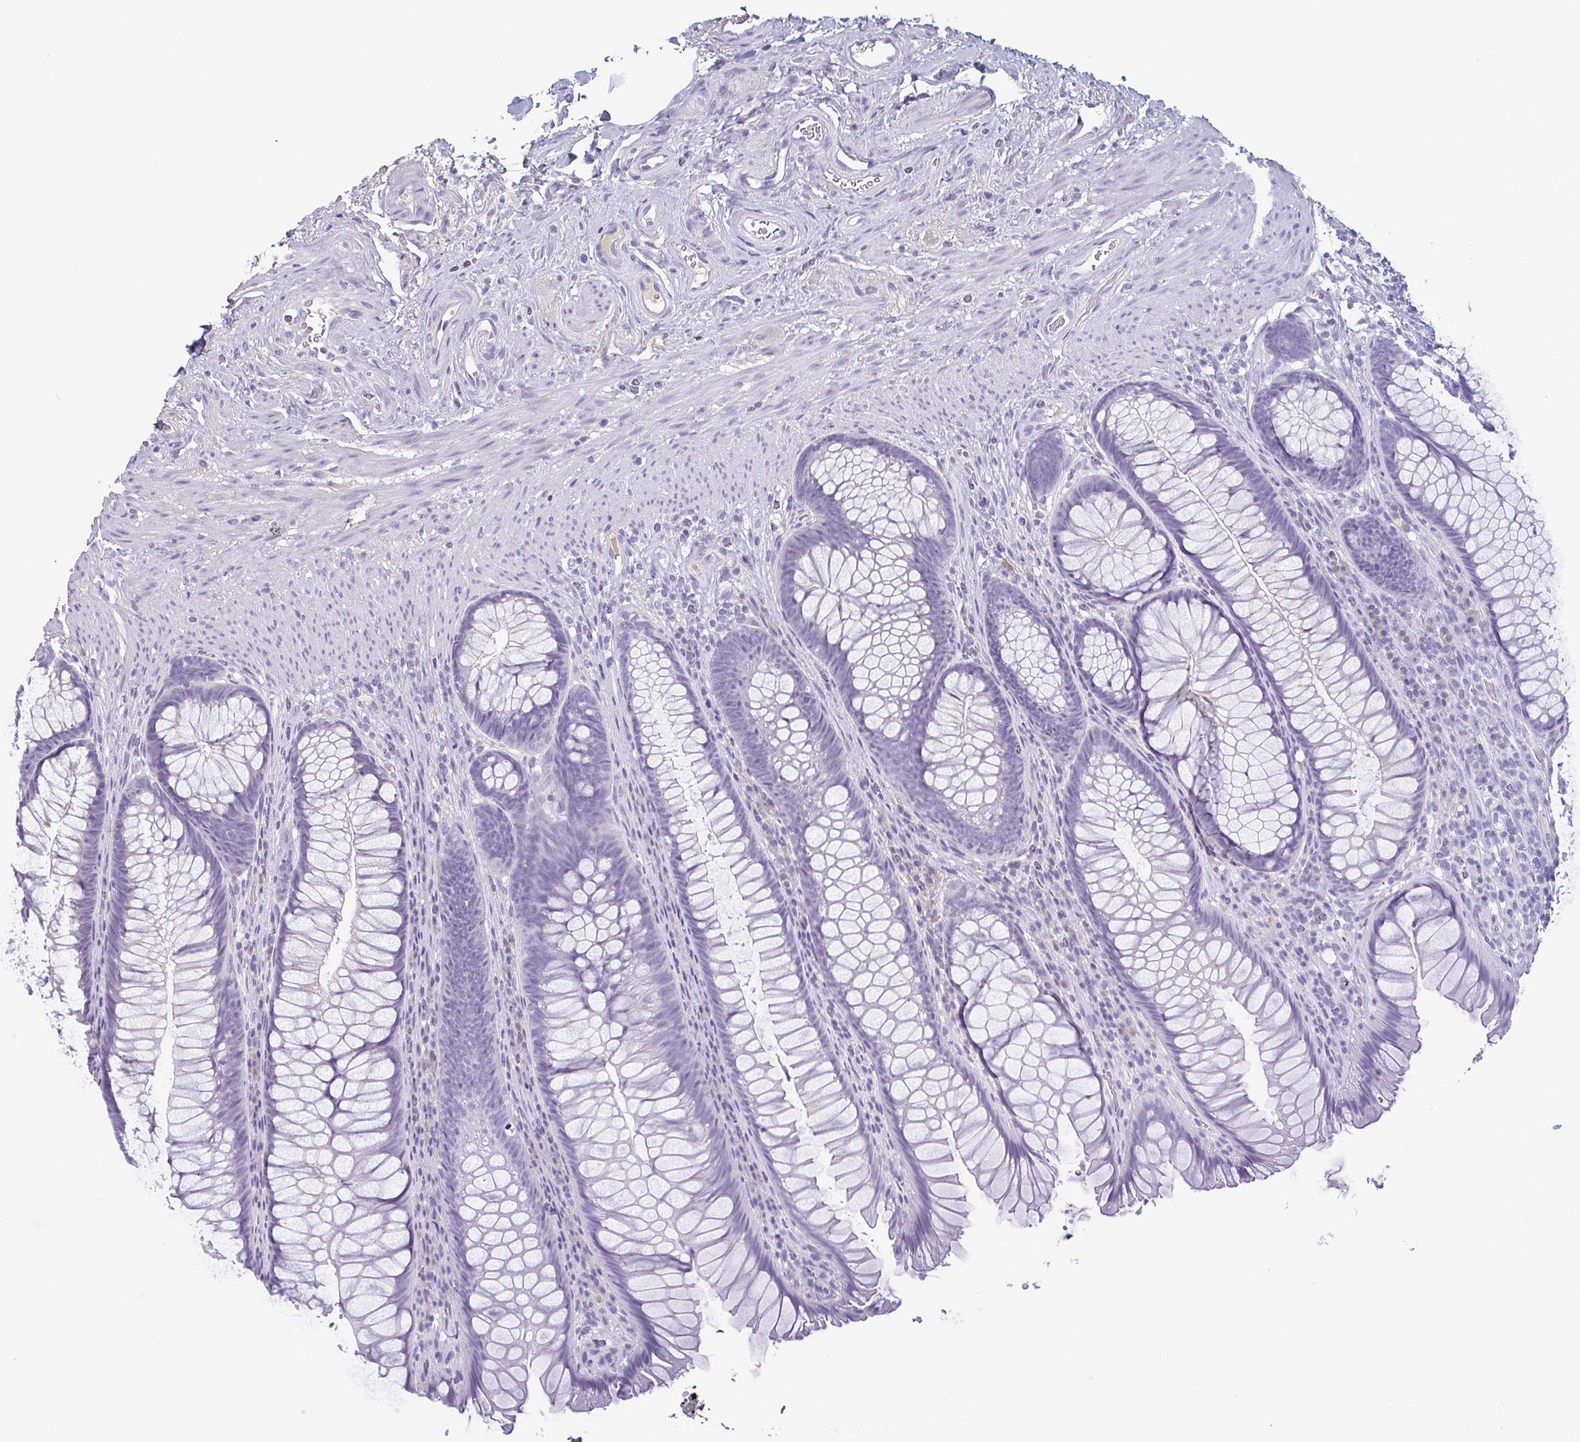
{"staining": {"intensity": "negative", "quantity": "none", "location": "none"}, "tissue": "rectum", "cell_type": "Glandular cells", "image_type": "normal", "snomed": [{"axis": "morphology", "description": "Normal tissue, NOS"}, {"axis": "topography", "description": "Smooth muscle"}, {"axis": "topography", "description": "Rectum"}], "caption": "High power microscopy micrograph of an immunohistochemistry (IHC) photomicrograph of normal rectum, revealing no significant positivity in glandular cells. (Stains: DAB immunohistochemistry with hematoxylin counter stain, Microscopy: brightfield microscopy at high magnification).", "gene": "ECM1", "patient": {"sex": "male", "age": 53}}